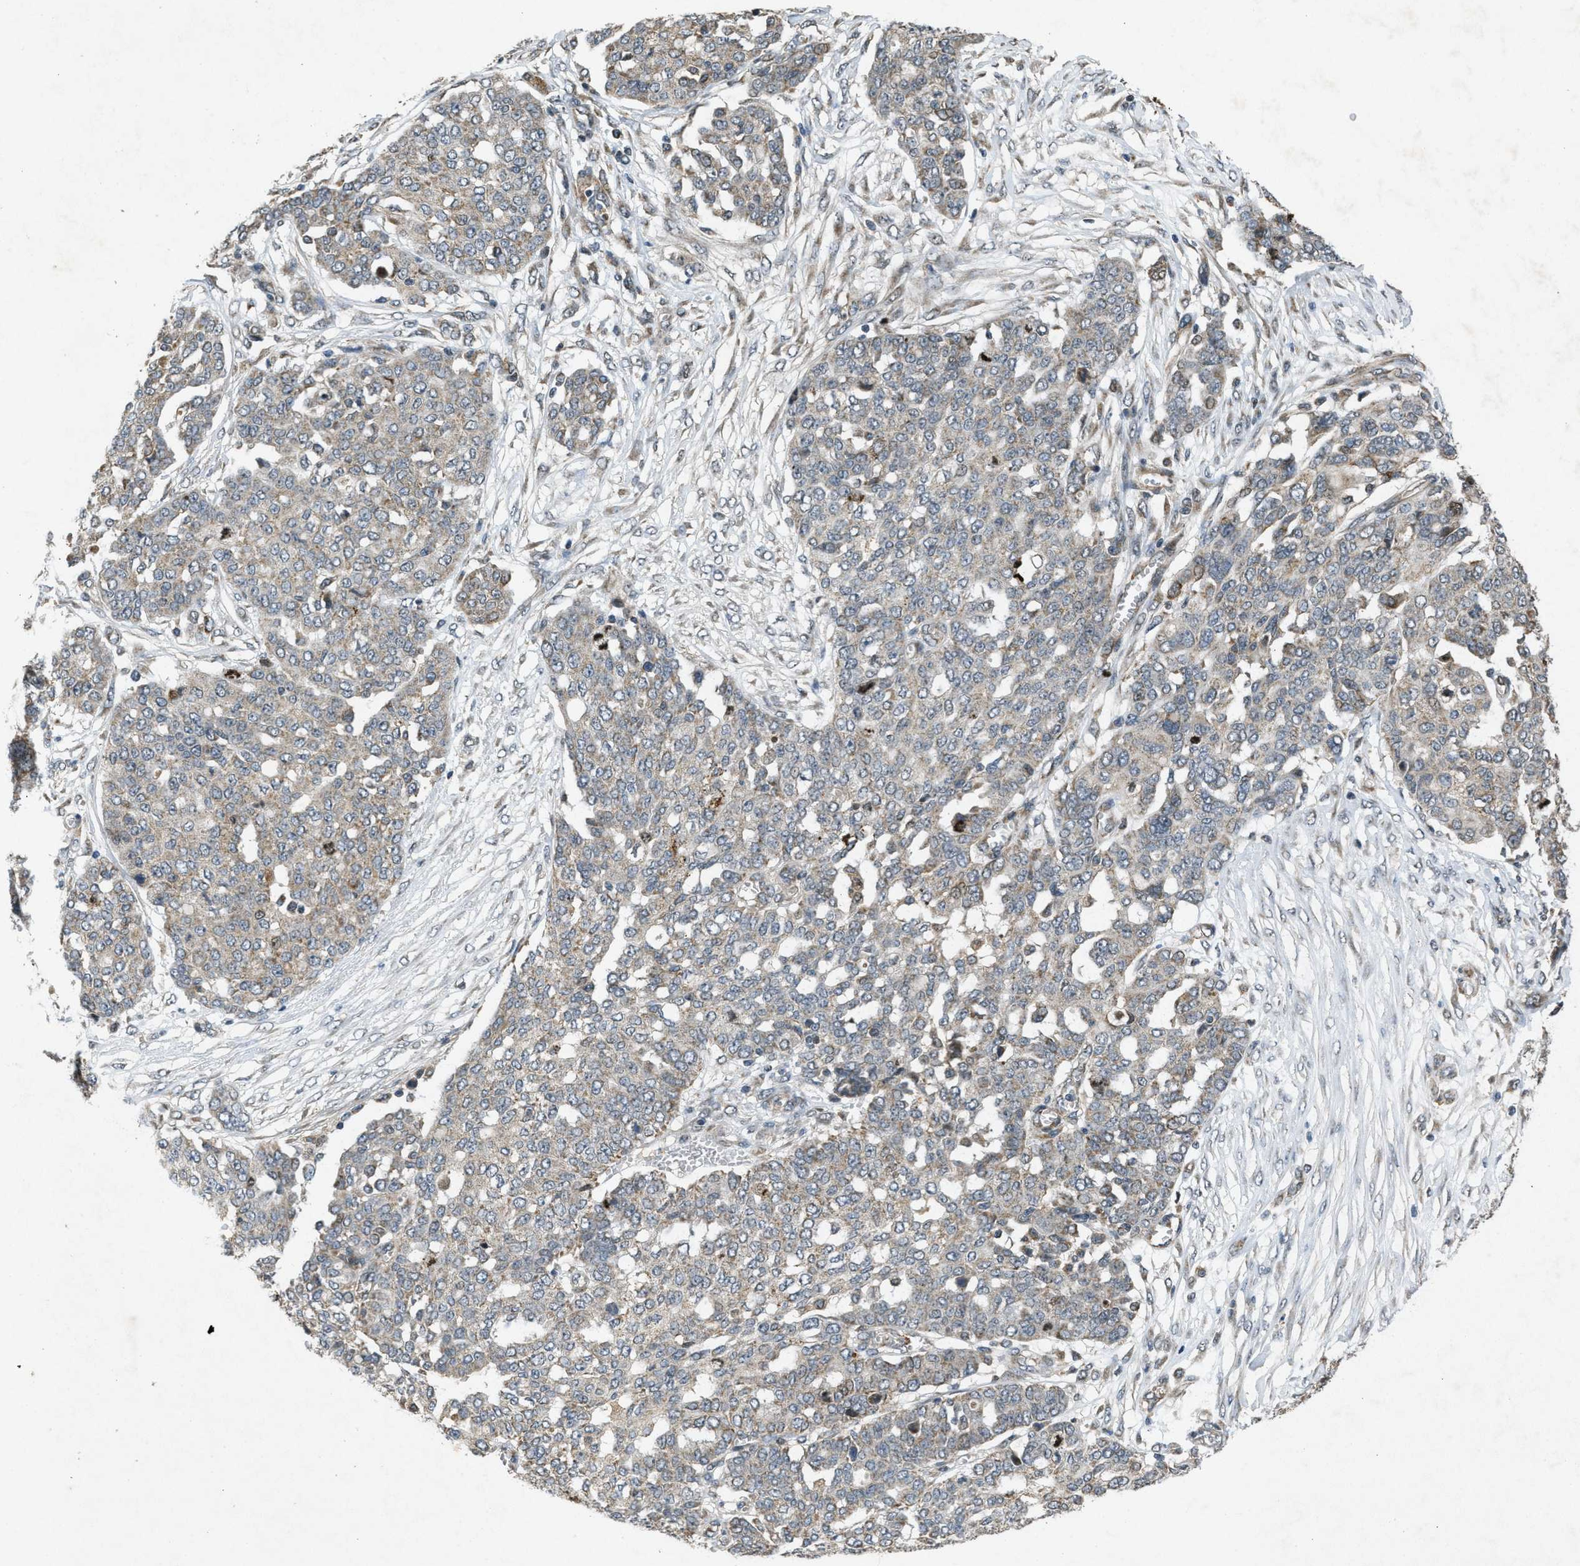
{"staining": {"intensity": "moderate", "quantity": "<25%", "location": "cytoplasmic/membranous"}, "tissue": "ovarian cancer", "cell_type": "Tumor cells", "image_type": "cancer", "snomed": [{"axis": "morphology", "description": "Cystadenocarcinoma, serous, NOS"}, {"axis": "topography", "description": "Soft tissue"}, {"axis": "topography", "description": "Ovary"}], "caption": "Ovarian cancer (serous cystadenocarcinoma) was stained to show a protein in brown. There is low levels of moderate cytoplasmic/membranous staining in about <25% of tumor cells.", "gene": "PPP1R15A", "patient": {"sex": "female", "age": 57}}